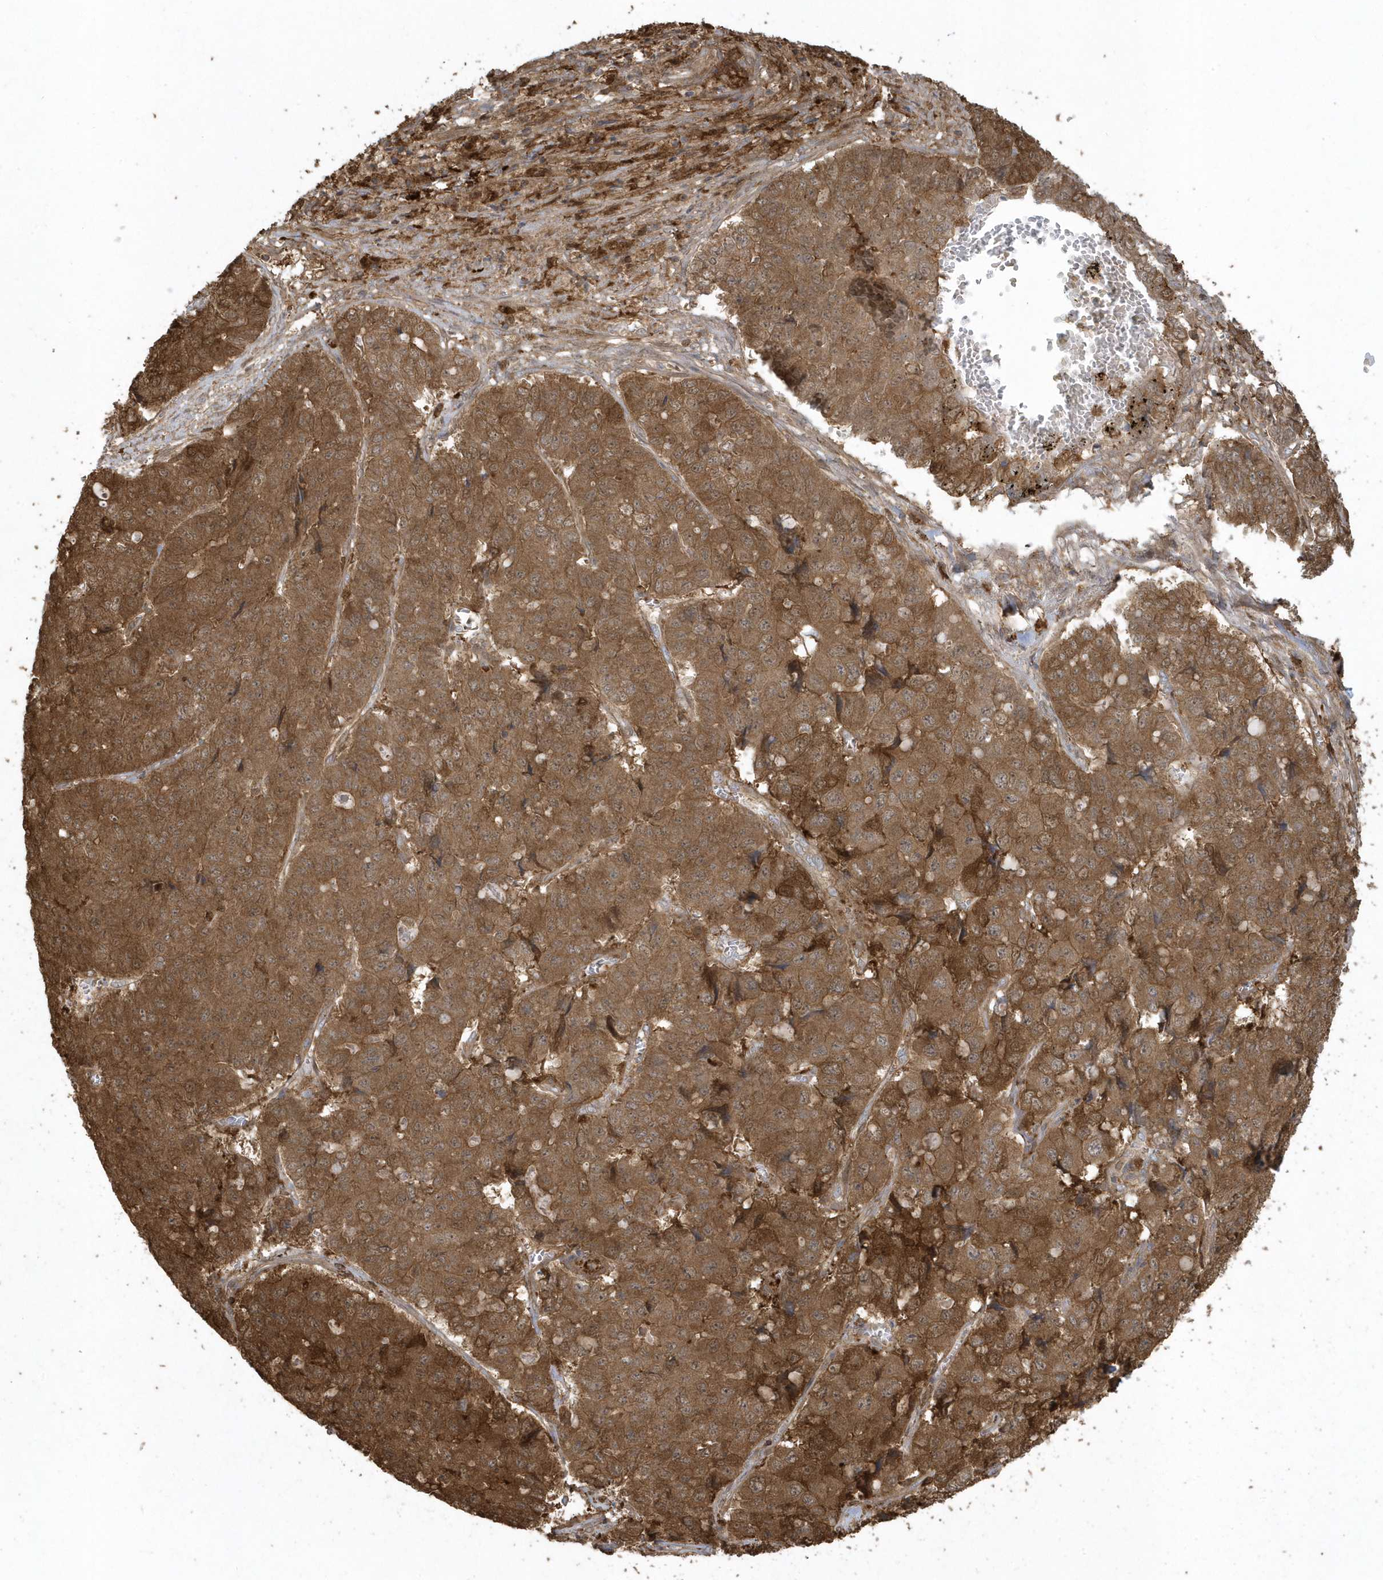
{"staining": {"intensity": "strong", "quantity": ">75%", "location": "cytoplasmic/membranous"}, "tissue": "pancreatic cancer", "cell_type": "Tumor cells", "image_type": "cancer", "snomed": [{"axis": "morphology", "description": "Adenocarcinoma, NOS"}, {"axis": "topography", "description": "Pancreas"}], "caption": "There is high levels of strong cytoplasmic/membranous positivity in tumor cells of pancreatic cancer (adenocarcinoma), as demonstrated by immunohistochemical staining (brown color).", "gene": "HNMT", "patient": {"sex": "male", "age": 50}}